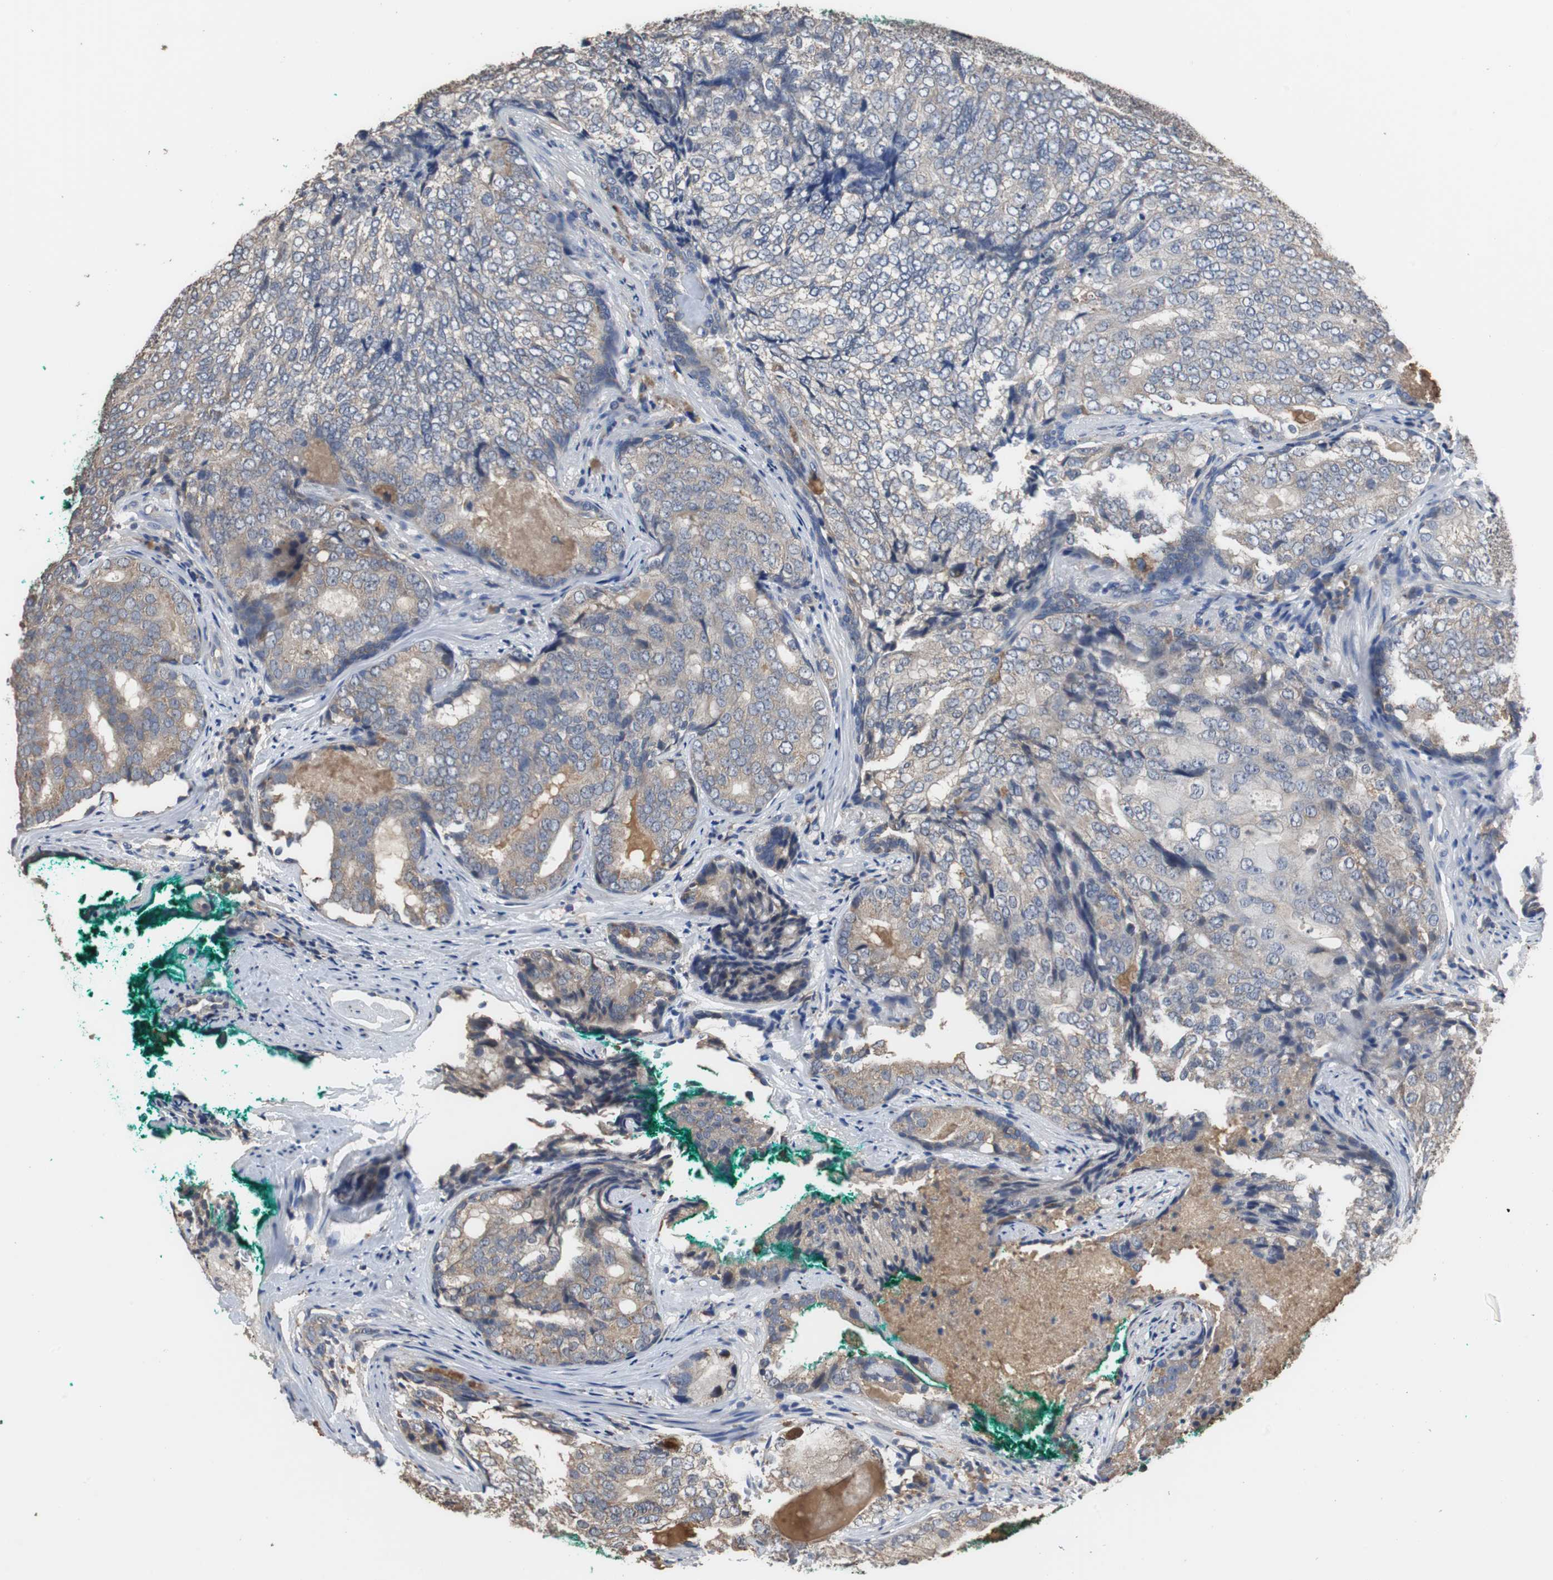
{"staining": {"intensity": "weak", "quantity": "25%-75%", "location": "cytoplasmic/membranous"}, "tissue": "prostate cancer", "cell_type": "Tumor cells", "image_type": "cancer", "snomed": [{"axis": "morphology", "description": "Adenocarcinoma, High grade"}, {"axis": "topography", "description": "Prostate"}], "caption": "An image of high-grade adenocarcinoma (prostate) stained for a protein demonstrates weak cytoplasmic/membranous brown staining in tumor cells. (DAB (3,3'-diaminobenzidine) IHC, brown staining for protein, blue staining for nuclei).", "gene": "SCIMP", "patient": {"sex": "male", "age": 66}}